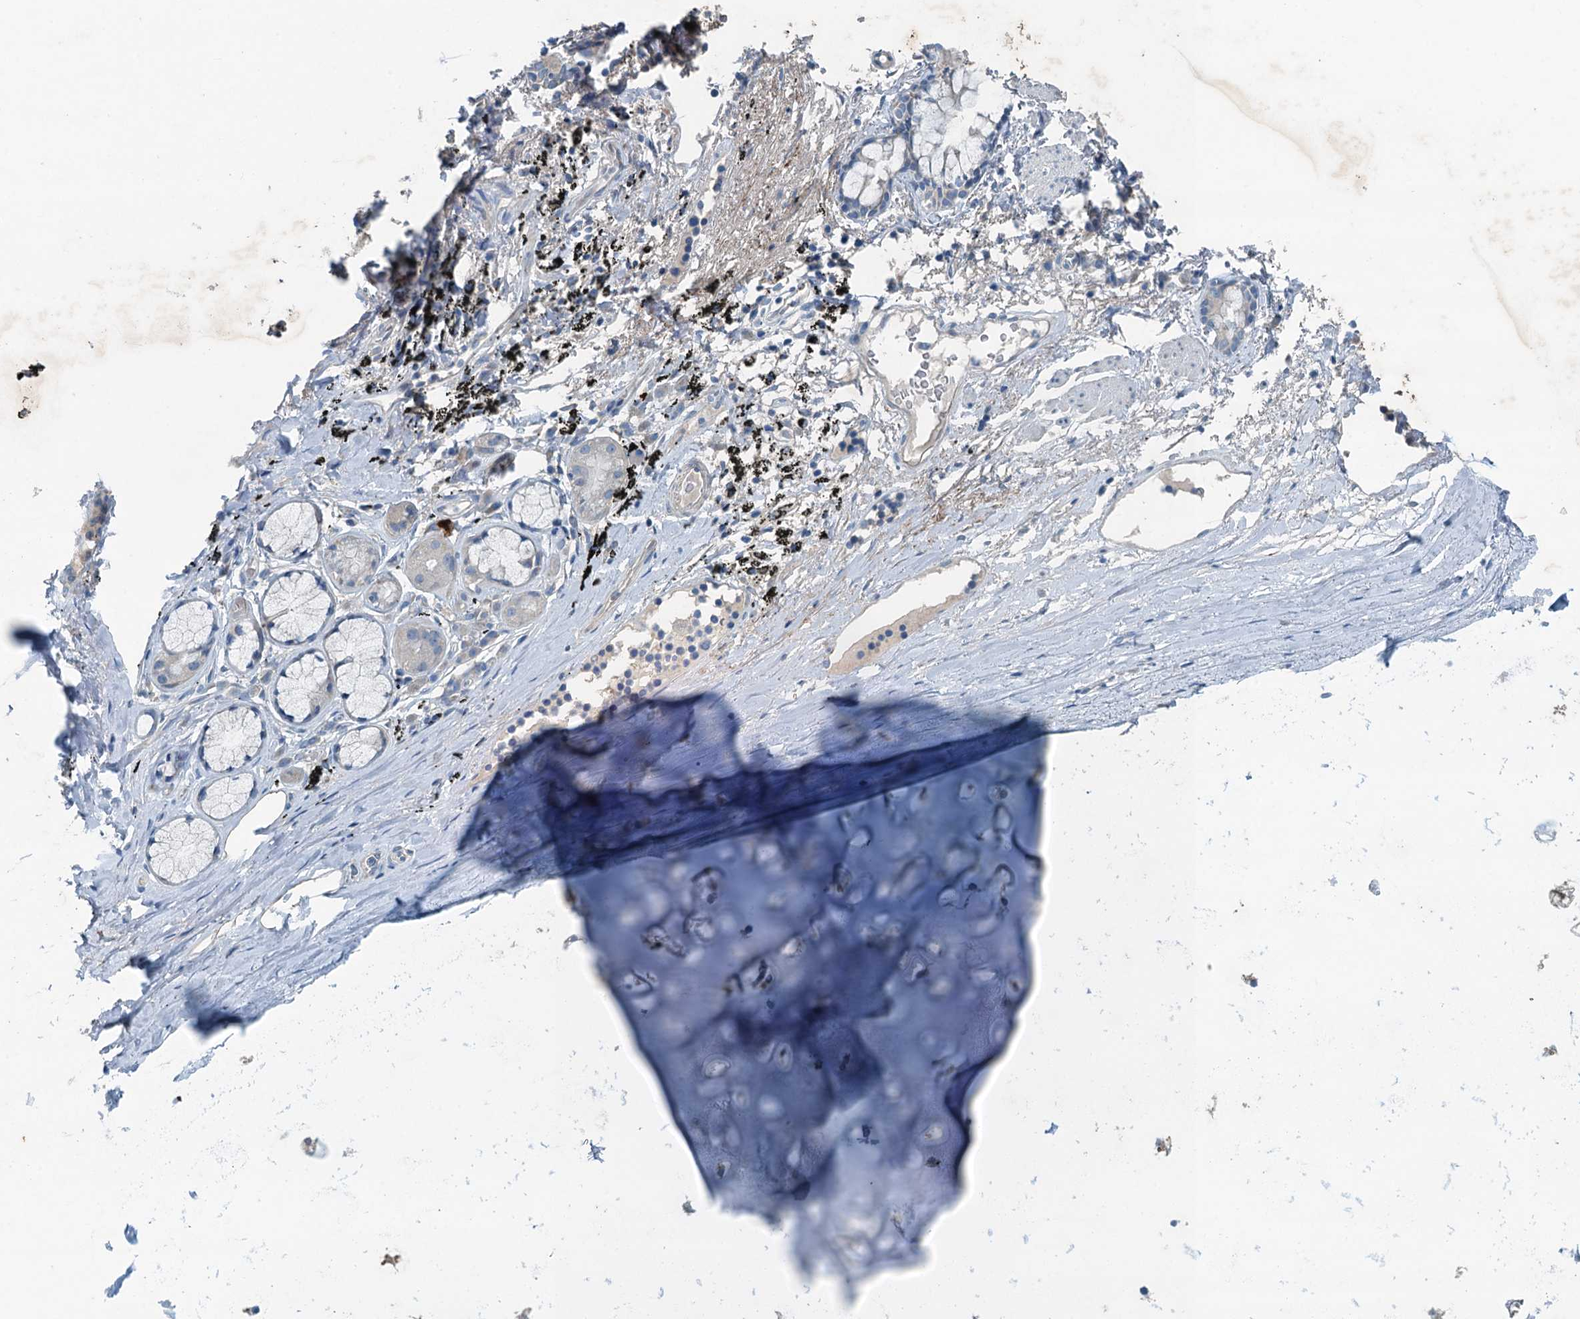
{"staining": {"intensity": "negative", "quantity": "none", "location": "none"}, "tissue": "adipose tissue", "cell_type": "Adipocytes", "image_type": "normal", "snomed": [{"axis": "morphology", "description": "Normal tissue, NOS"}, {"axis": "topography", "description": "Lymph node"}, {"axis": "topography", "description": "Bronchus"}], "caption": "IHC of normal human adipose tissue displays no staining in adipocytes. The staining is performed using DAB (3,3'-diaminobenzidine) brown chromogen with nuclei counter-stained in using hematoxylin.", "gene": "CBLIF", "patient": {"sex": "male", "age": 63}}